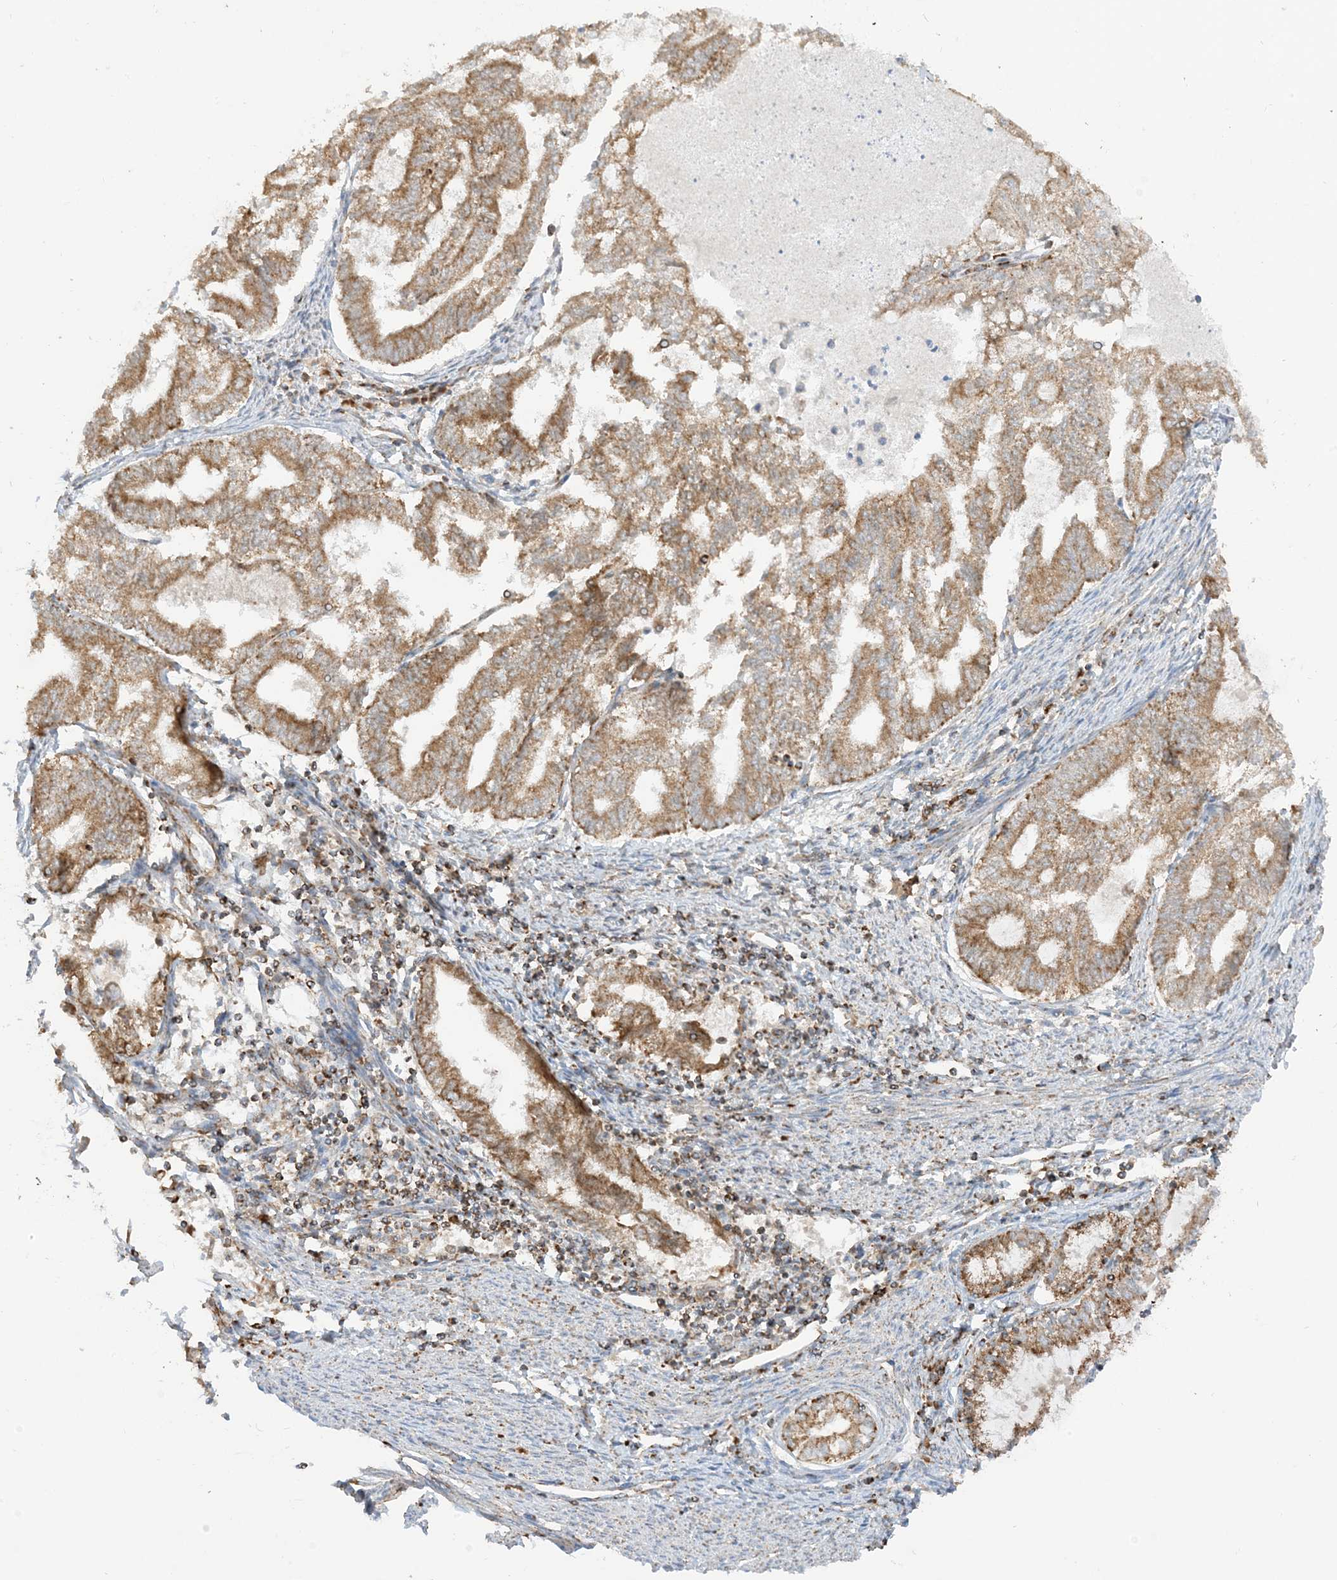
{"staining": {"intensity": "moderate", "quantity": ">75%", "location": "cytoplasmic/membranous"}, "tissue": "endometrial cancer", "cell_type": "Tumor cells", "image_type": "cancer", "snomed": [{"axis": "morphology", "description": "Adenocarcinoma, NOS"}, {"axis": "topography", "description": "Endometrium"}], "caption": "Endometrial adenocarcinoma stained with a protein marker demonstrates moderate staining in tumor cells.", "gene": "SLC25A12", "patient": {"sex": "female", "age": 79}}